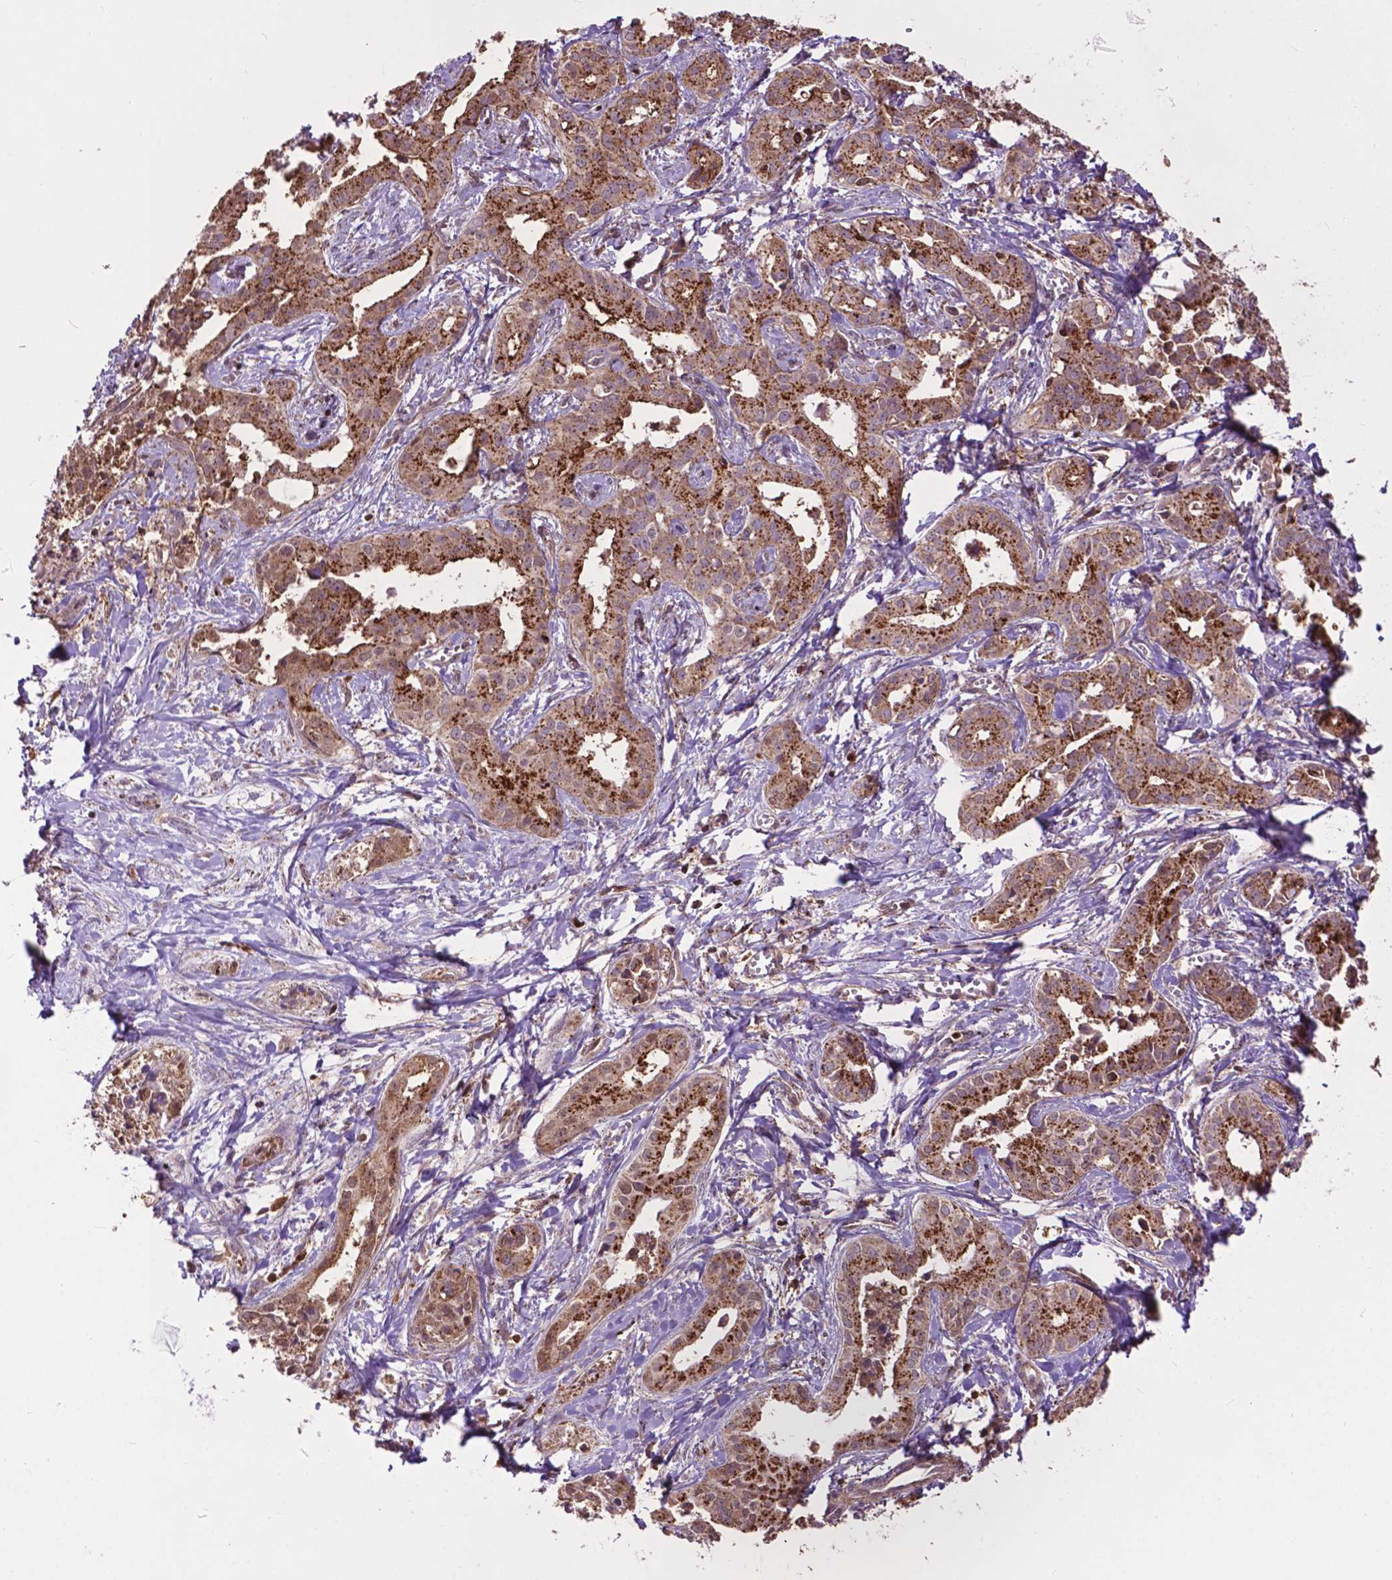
{"staining": {"intensity": "moderate", "quantity": ">75%", "location": "cytoplasmic/membranous,nuclear"}, "tissue": "liver cancer", "cell_type": "Tumor cells", "image_type": "cancer", "snomed": [{"axis": "morphology", "description": "Cholangiocarcinoma"}, {"axis": "topography", "description": "Liver"}], "caption": "This micrograph shows immunohistochemistry (IHC) staining of cholangiocarcinoma (liver), with medium moderate cytoplasmic/membranous and nuclear positivity in approximately >75% of tumor cells.", "gene": "CHMP4A", "patient": {"sex": "female", "age": 65}}